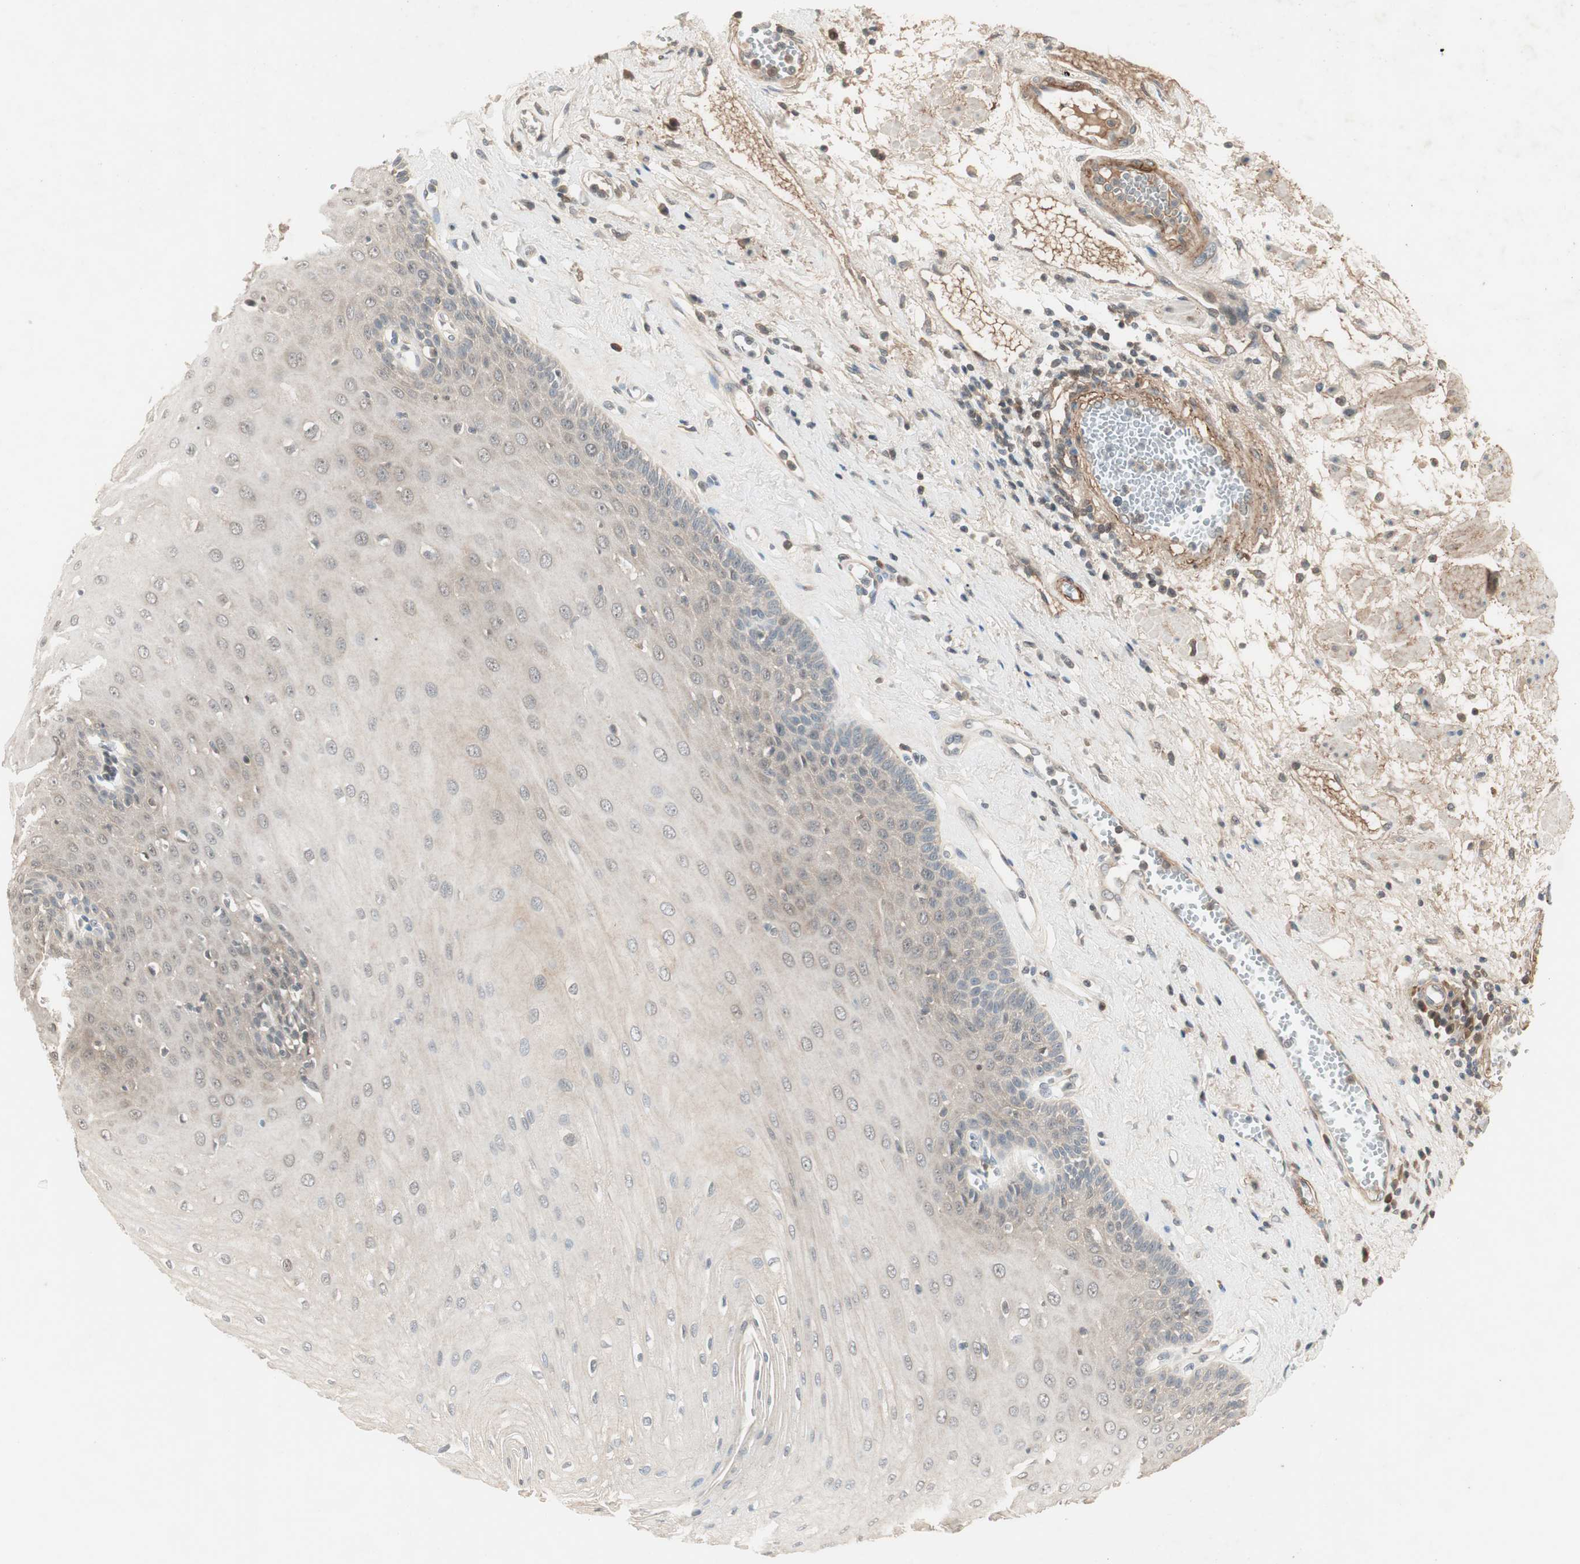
{"staining": {"intensity": "weak", "quantity": "25%-75%", "location": "cytoplasmic/membranous,nuclear"}, "tissue": "esophagus", "cell_type": "Squamous epithelial cells", "image_type": "normal", "snomed": [{"axis": "morphology", "description": "Normal tissue, NOS"}, {"axis": "morphology", "description": "Squamous cell carcinoma, NOS"}, {"axis": "topography", "description": "Esophagus"}], "caption": "IHC of normal esophagus demonstrates low levels of weak cytoplasmic/membranous,nuclear positivity in approximately 25%-75% of squamous epithelial cells. The protein is shown in brown color, while the nuclei are stained blue.", "gene": "RNGTT", "patient": {"sex": "male", "age": 65}}